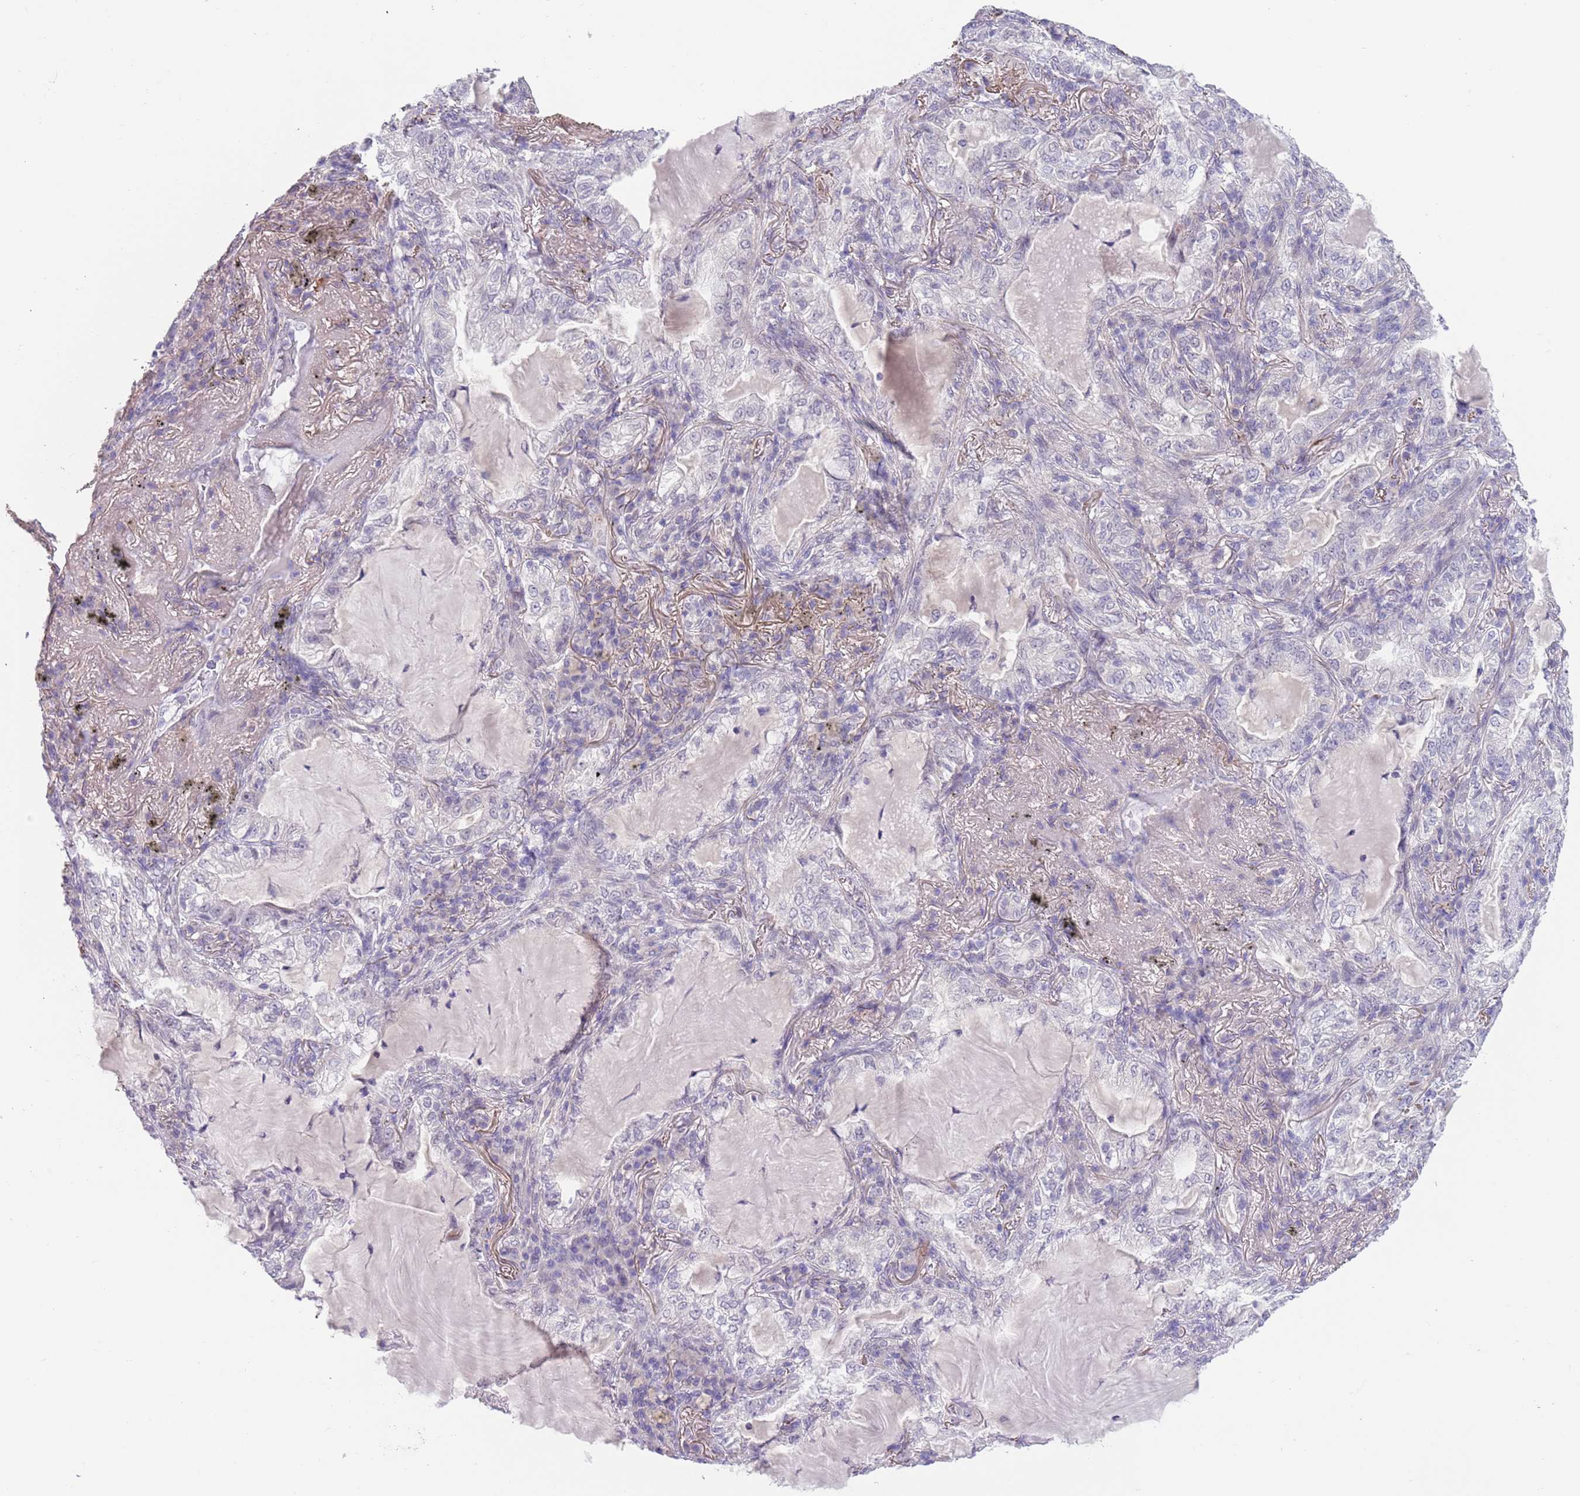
{"staining": {"intensity": "negative", "quantity": "none", "location": "none"}, "tissue": "lung cancer", "cell_type": "Tumor cells", "image_type": "cancer", "snomed": [{"axis": "morphology", "description": "Adenocarcinoma, NOS"}, {"axis": "topography", "description": "Lung"}], "caption": "Adenocarcinoma (lung) stained for a protein using immunohistochemistry exhibits no expression tumor cells.", "gene": "RNF169", "patient": {"sex": "female", "age": 73}}